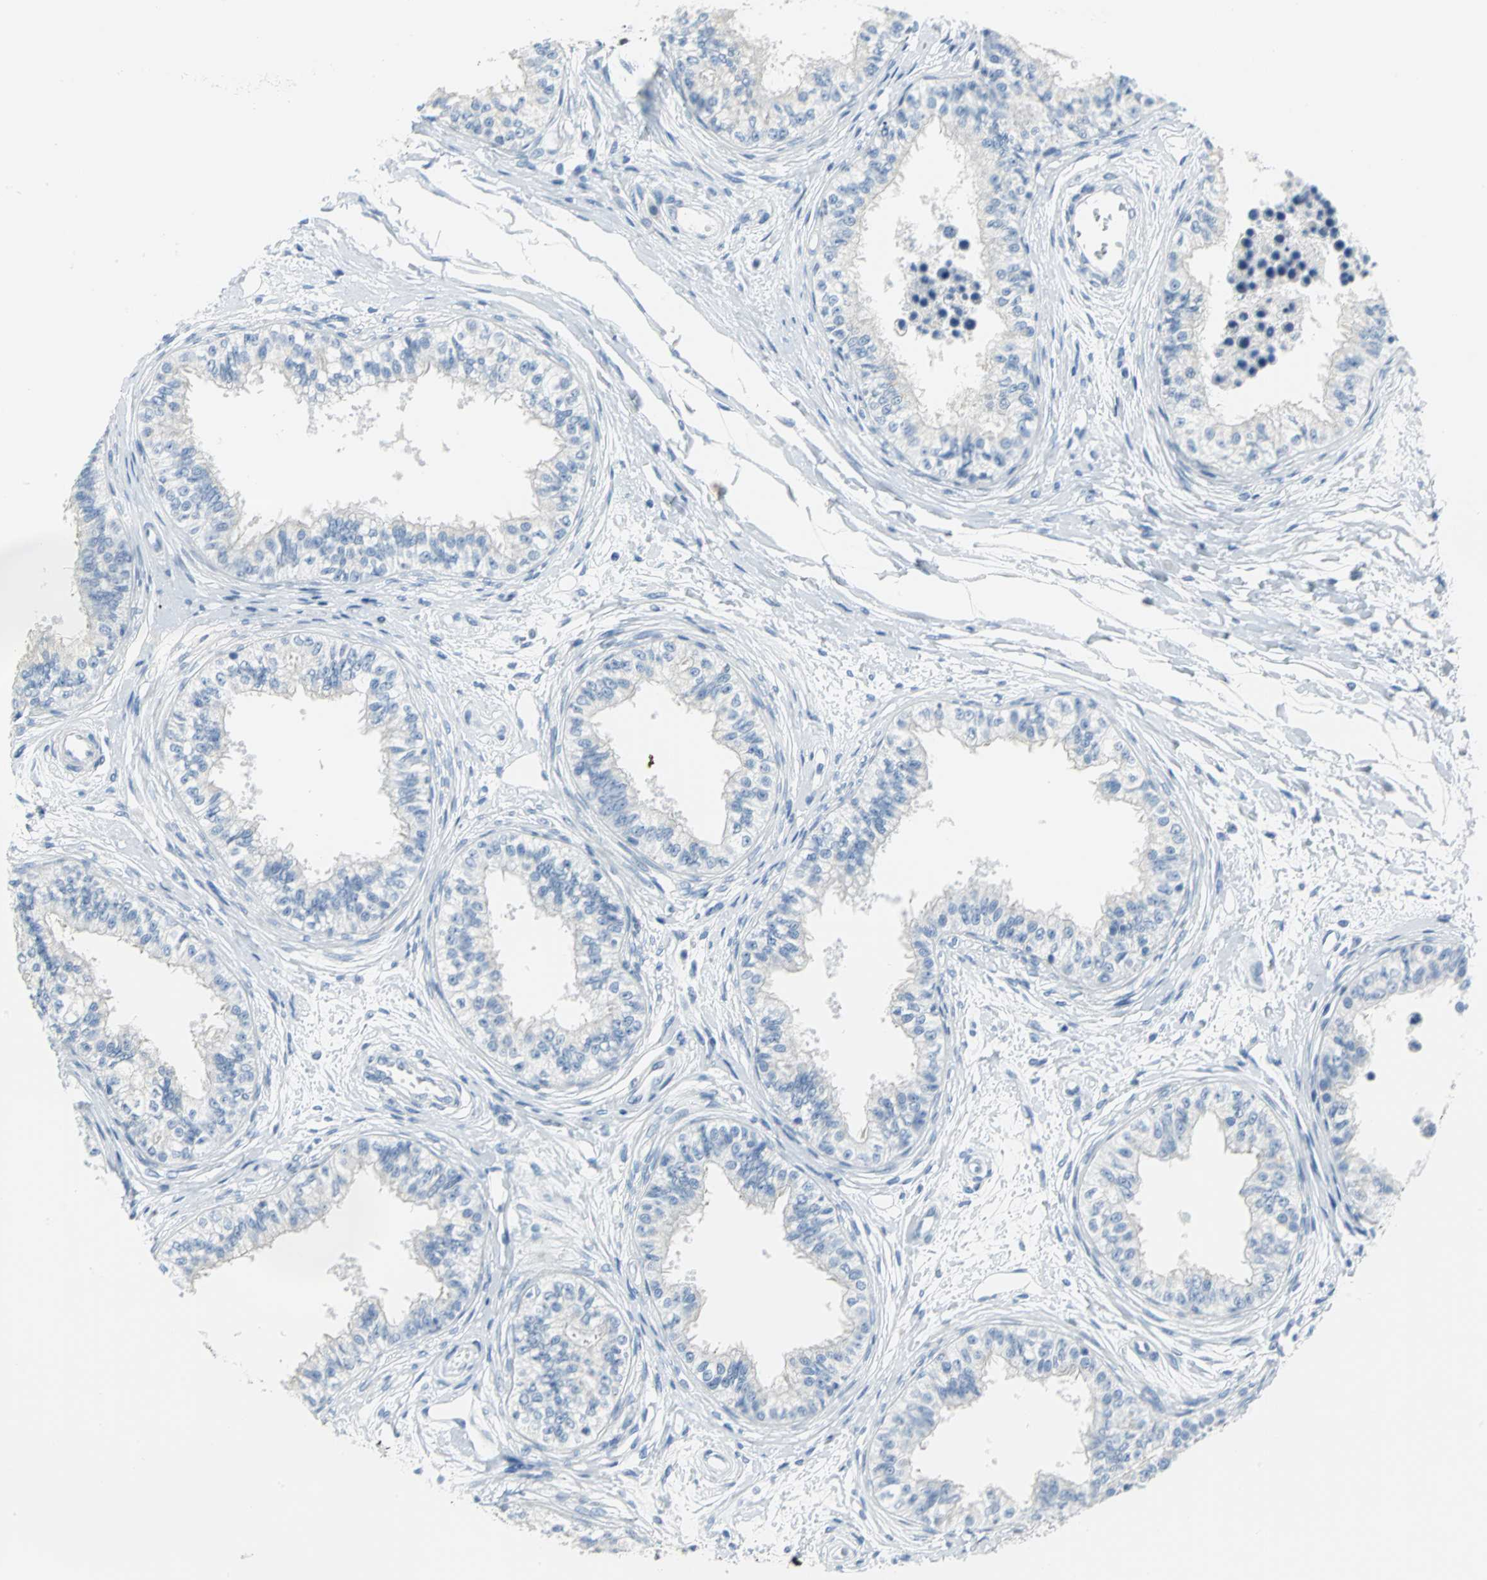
{"staining": {"intensity": "negative", "quantity": "none", "location": "none"}, "tissue": "epididymis", "cell_type": "Glandular cells", "image_type": "normal", "snomed": [{"axis": "morphology", "description": "Normal tissue, NOS"}, {"axis": "morphology", "description": "Adenocarcinoma, metastatic, NOS"}, {"axis": "topography", "description": "Testis"}, {"axis": "topography", "description": "Epididymis"}], "caption": "This histopathology image is of unremarkable epididymis stained with IHC to label a protein in brown with the nuclei are counter-stained blue. There is no positivity in glandular cells.", "gene": "MCM3", "patient": {"sex": "male", "age": 26}}